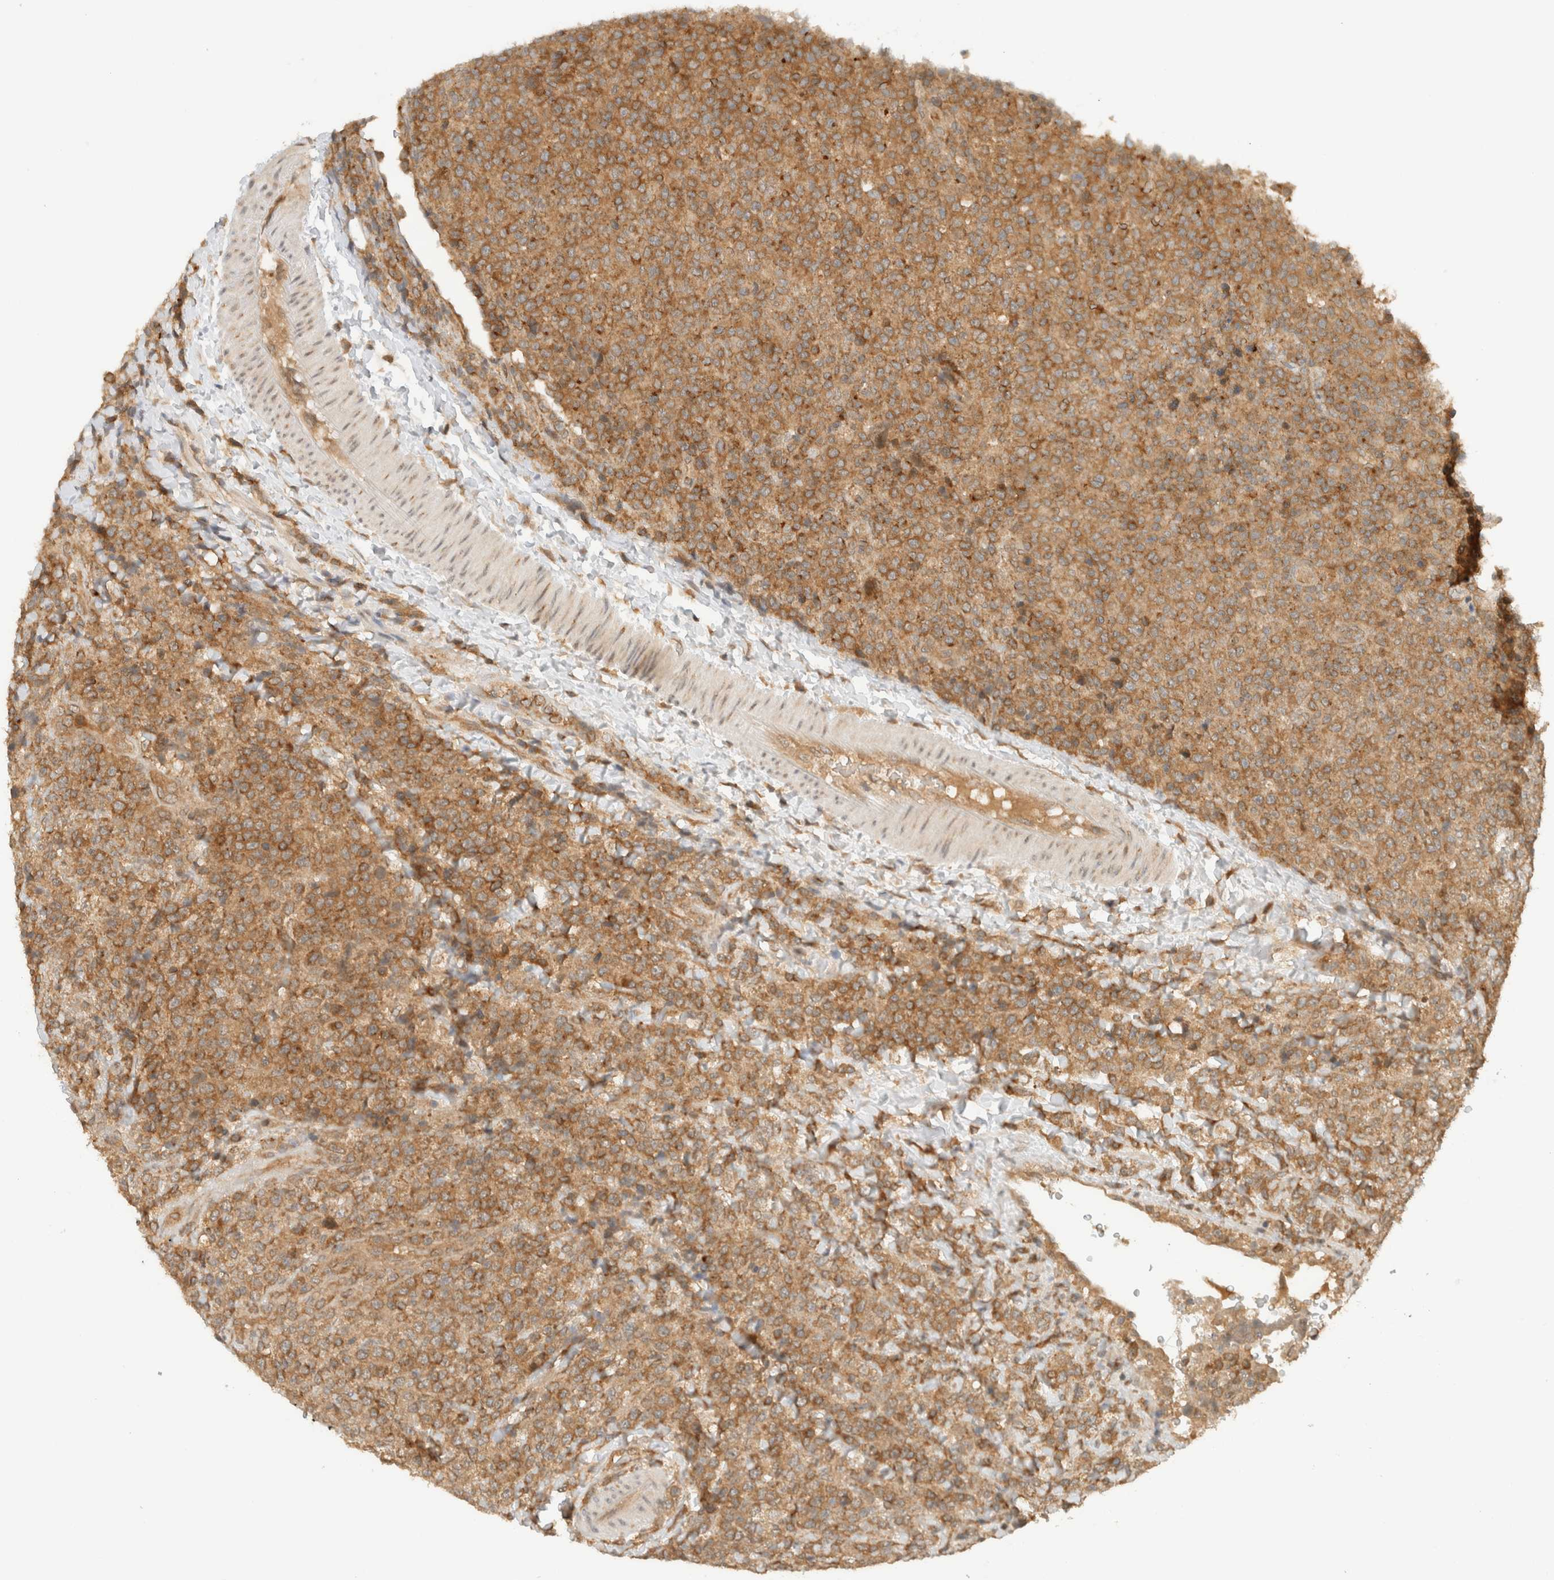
{"staining": {"intensity": "moderate", "quantity": ">75%", "location": "cytoplasmic/membranous"}, "tissue": "lymphoma", "cell_type": "Tumor cells", "image_type": "cancer", "snomed": [{"axis": "morphology", "description": "Malignant lymphoma, non-Hodgkin's type, High grade"}, {"axis": "topography", "description": "Lymph node"}], "caption": "Human lymphoma stained with a protein marker demonstrates moderate staining in tumor cells.", "gene": "ARFGEF2", "patient": {"sex": "male", "age": 13}}